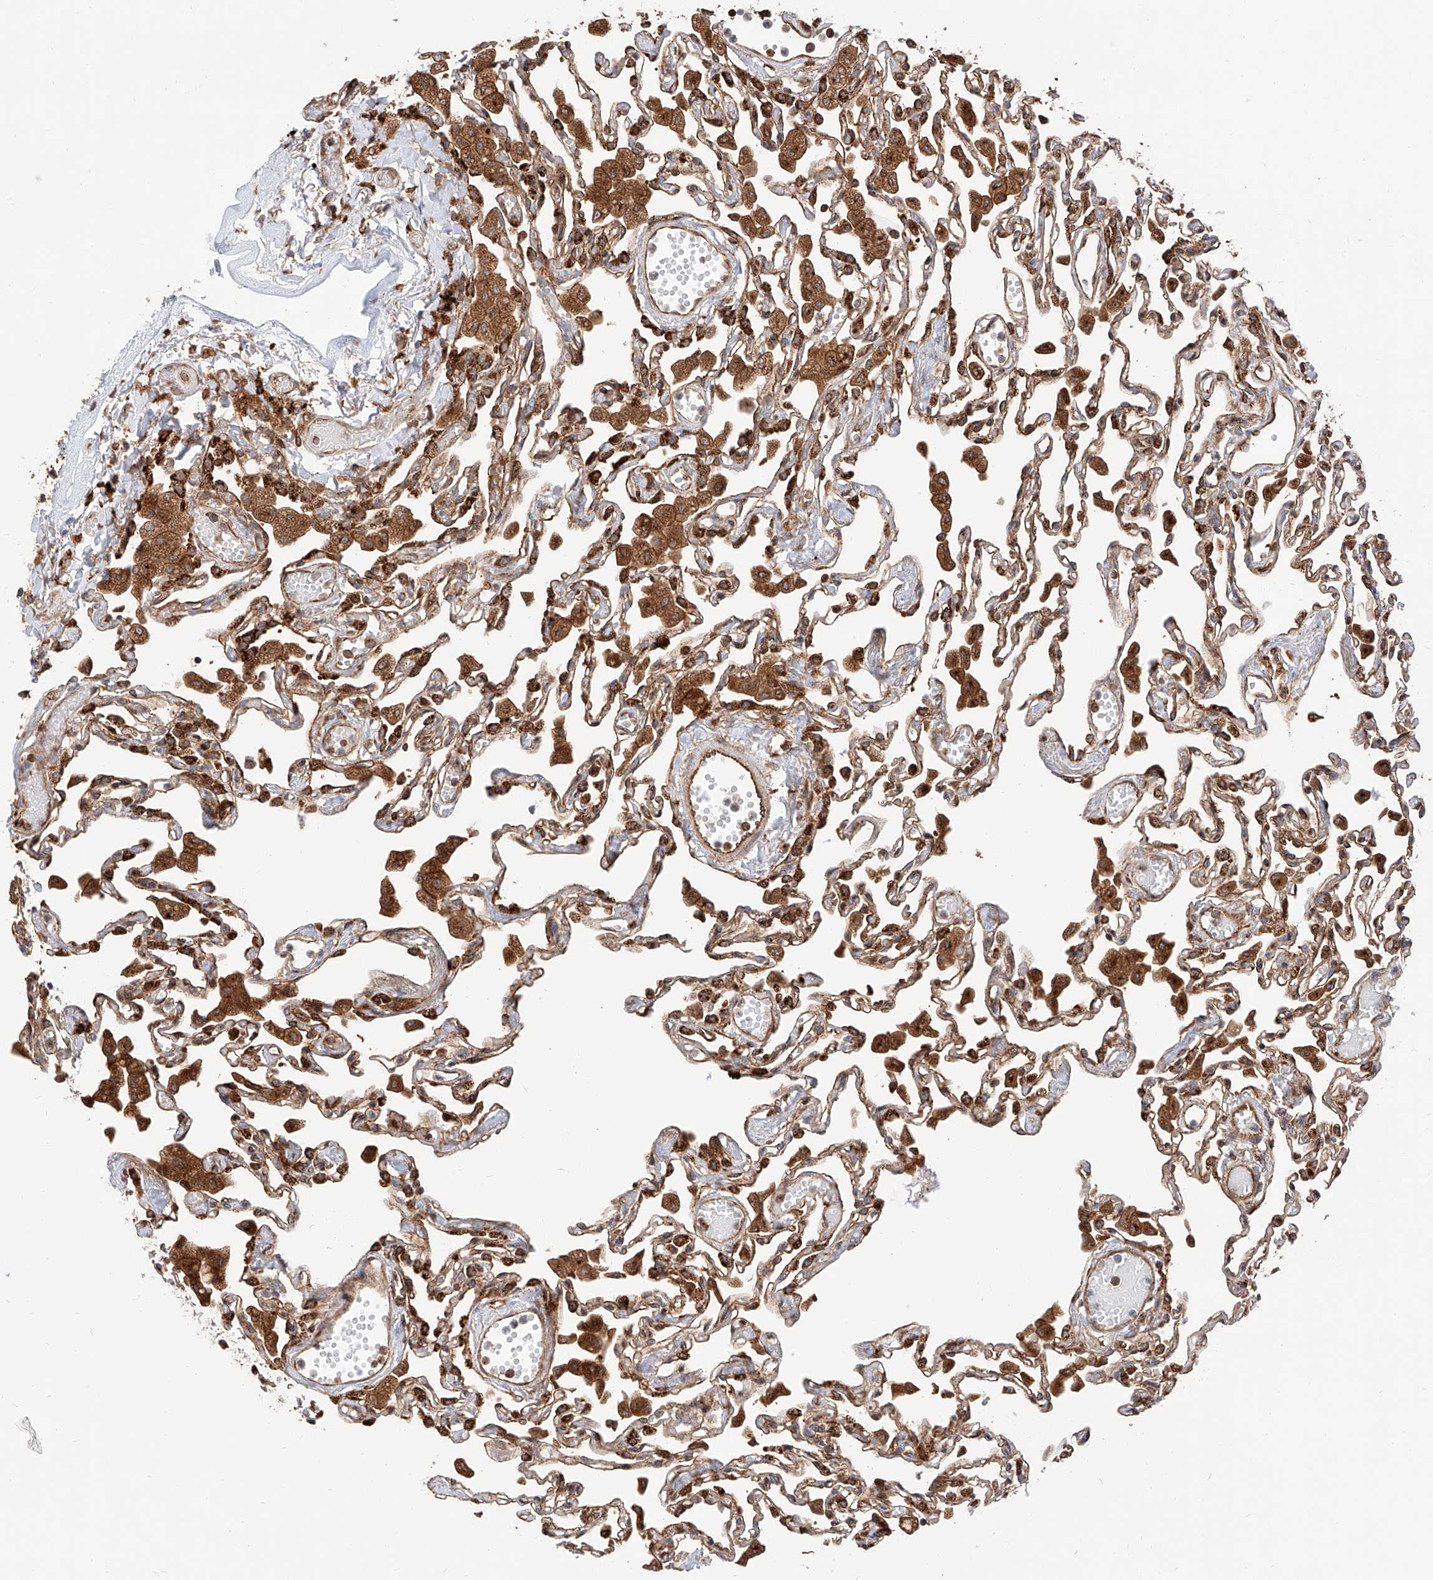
{"staining": {"intensity": "moderate", "quantity": ">75%", "location": "cytoplasmic/membranous"}, "tissue": "lung", "cell_type": "Alveolar cells", "image_type": "normal", "snomed": [{"axis": "morphology", "description": "Normal tissue, NOS"}, {"axis": "topography", "description": "Bronchus"}, {"axis": "topography", "description": "Lung"}], "caption": "The image shows immunohistochemical staining of unremarkable lung. There is moderate cytoplasmic/membranous positivity is present in approximately >75% of alveolar cells. (DAB (3,3'-diaminobenzidine) IHC, brown staining for protein, blue staining for nuclei).", "gene": "ISCA2", "patient": {"sex": "female", "age": 49}}